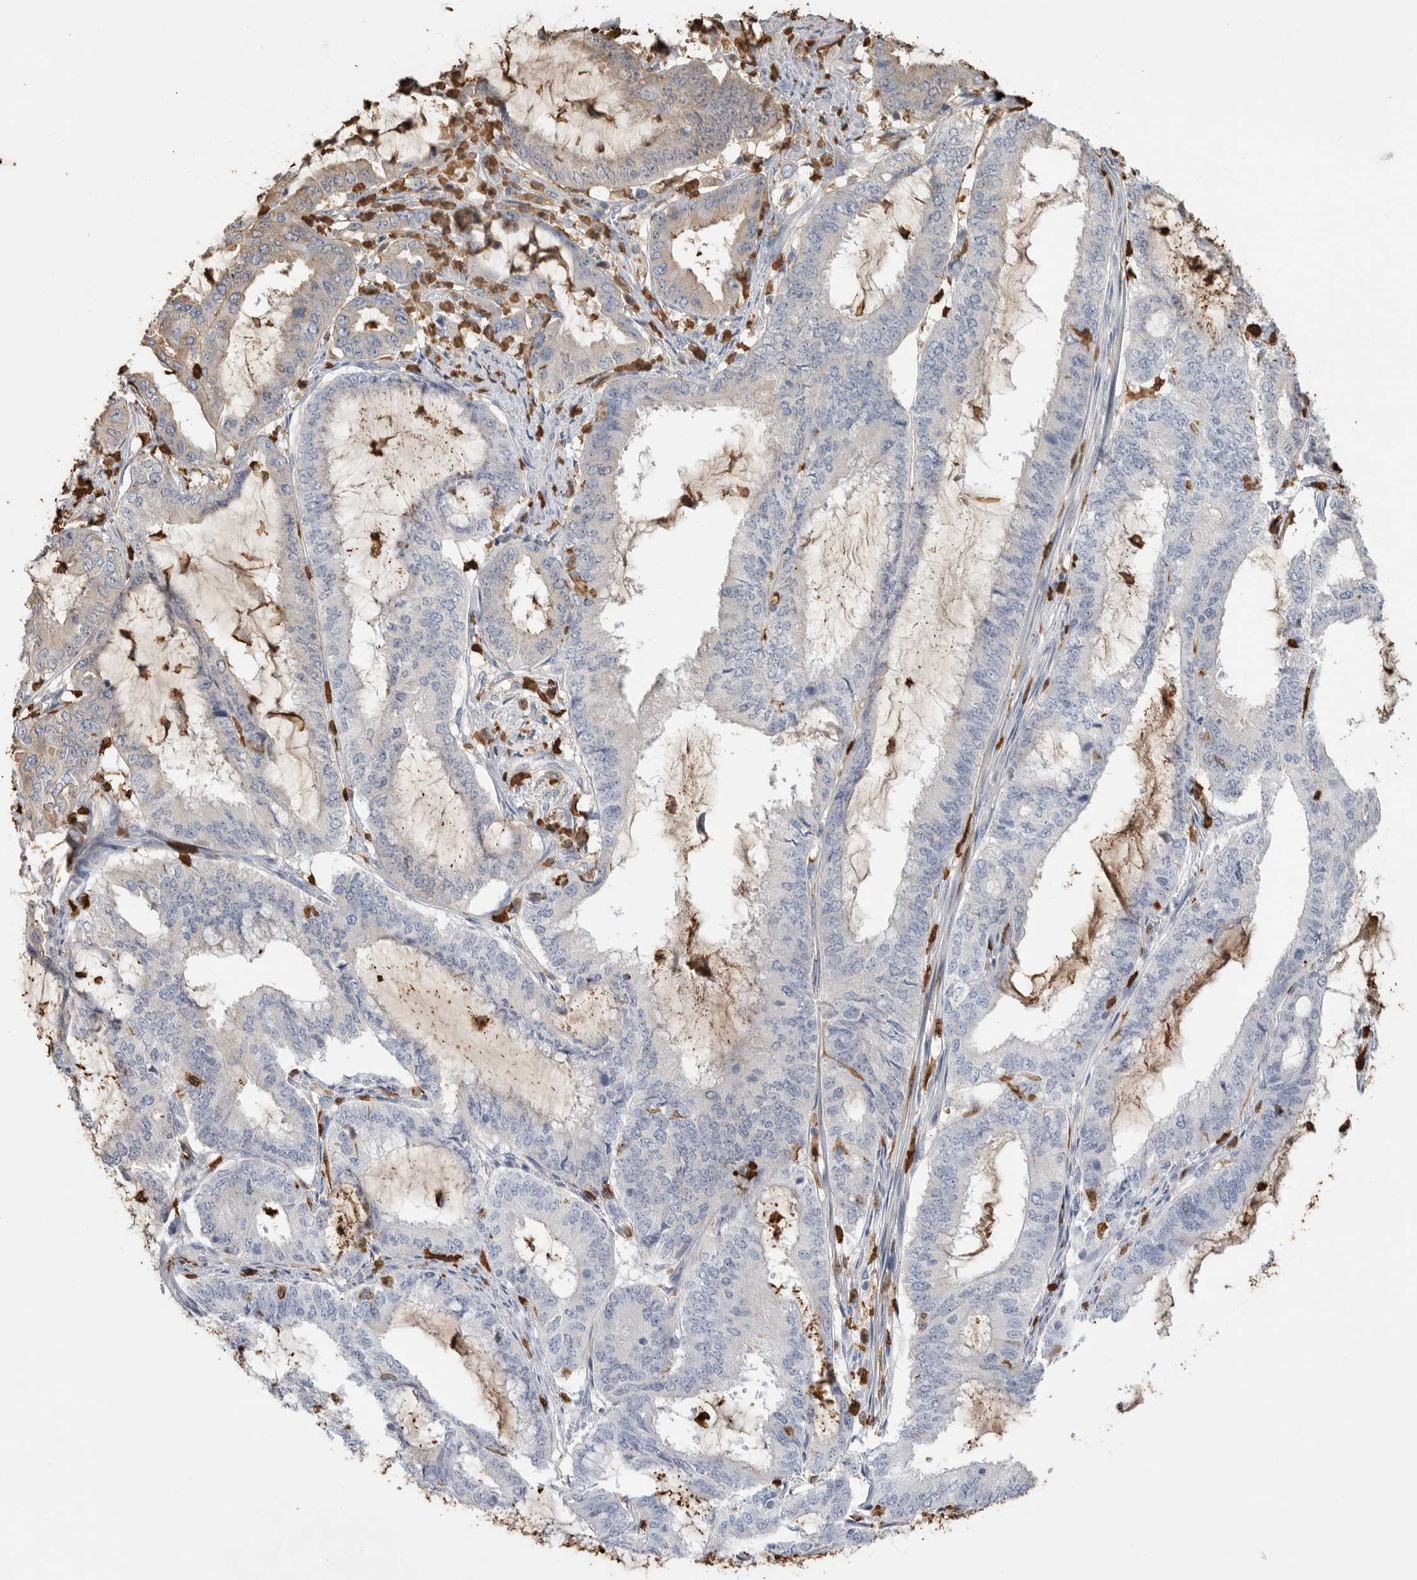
{"staining": {"intensity": "negative", "quantity": "none", "location": "none"}, "tissue": "endometrial cancer", "cell_type": "Tumor cells", "image_type": "cancer", "snomed": [{"axis": "morphology", "description": "Adenocarcinoma, NOS"}, {"axis": "topography", "description": "Endometrium"}], "caption": "Tumor cells are negative for brown protein staining in adenocarcinoma (endometrial).", "gene": "CYB561D1", "patient": {"sex": "female", "age": 51}}